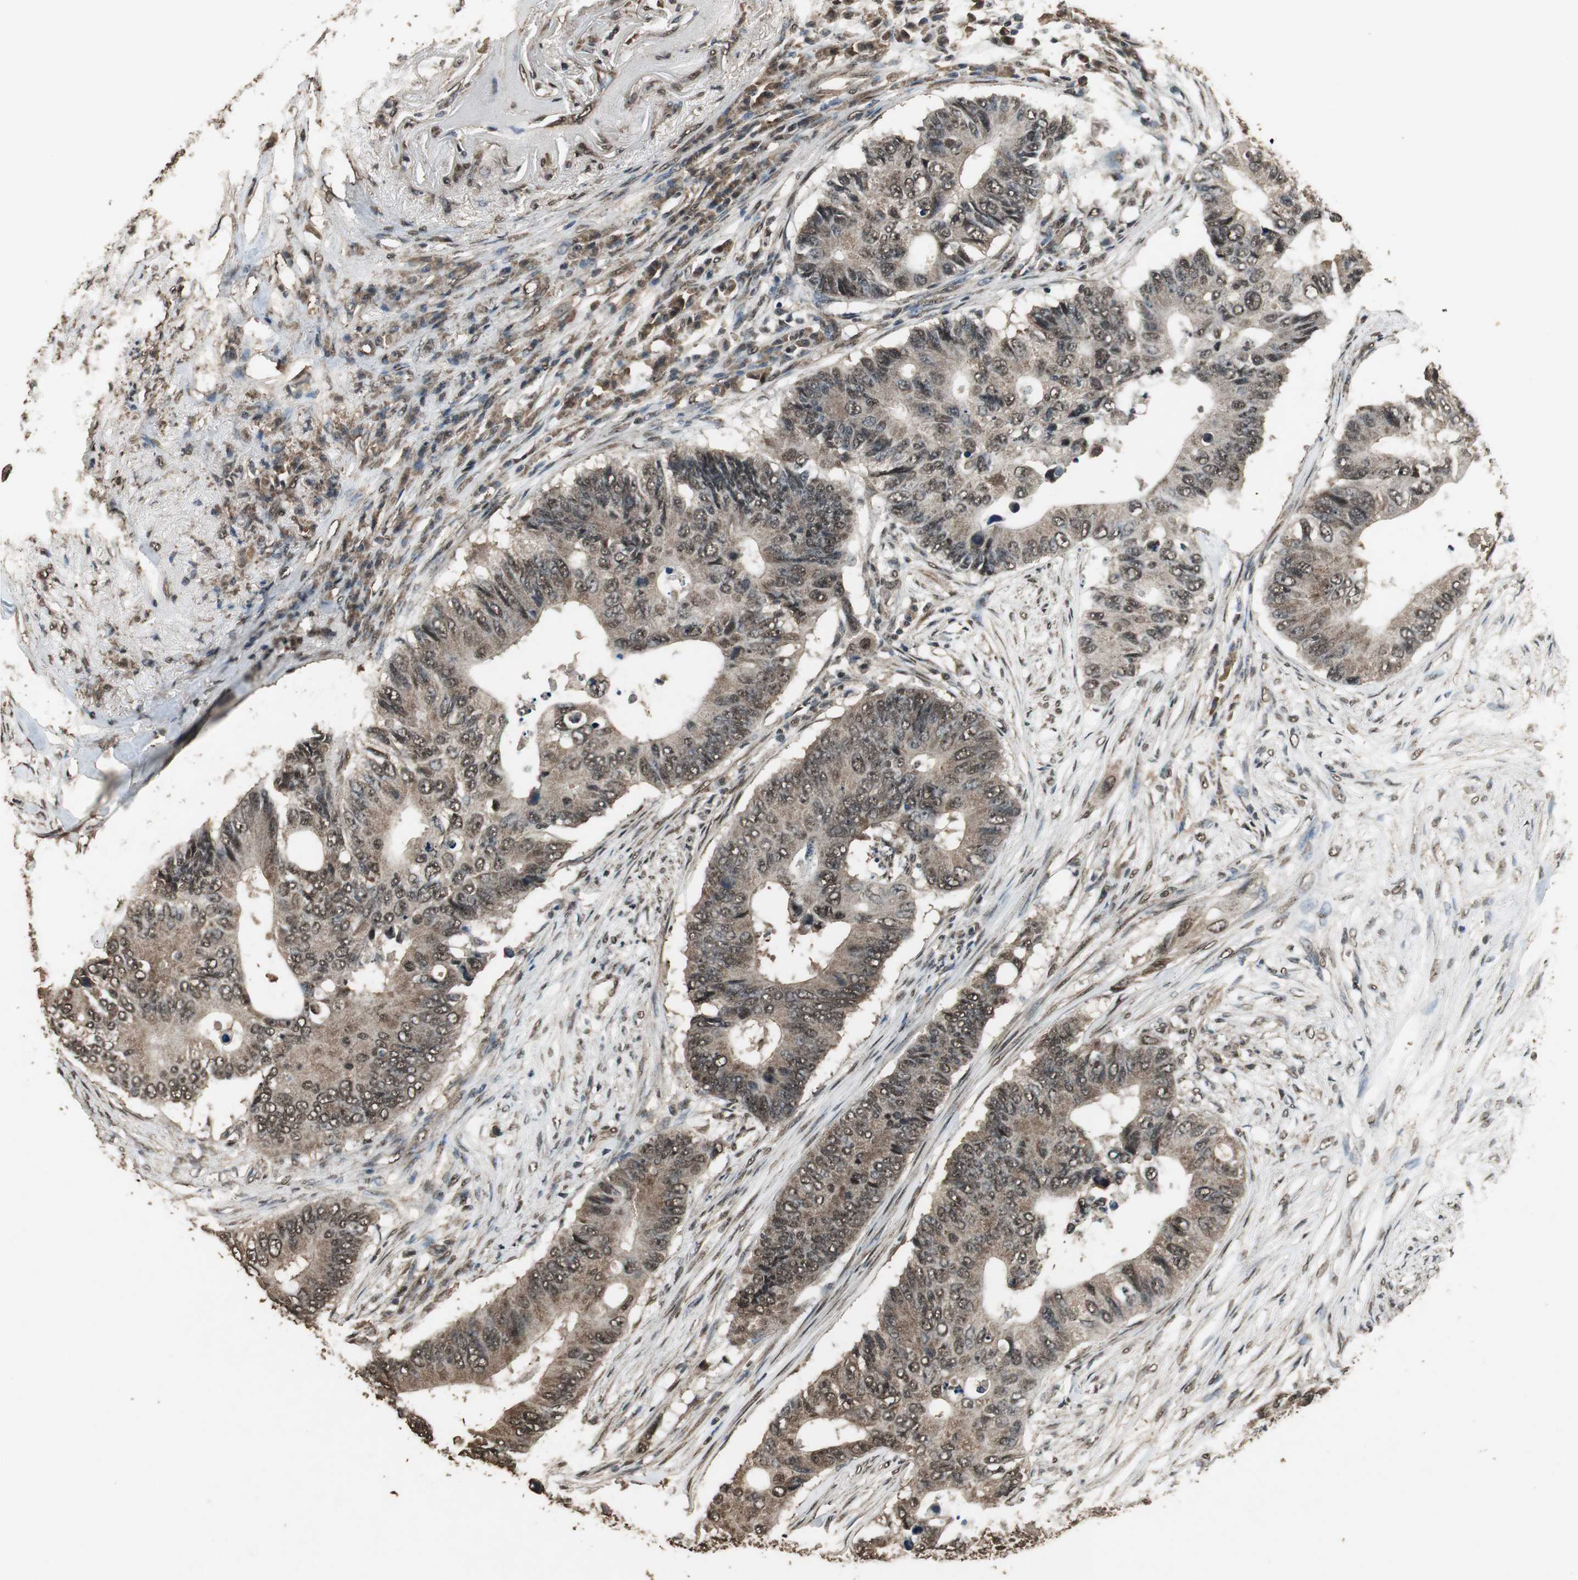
{"staining": {"intensity": "moderate", "quantity": ">75%", "location": "cytoplasmic/membranous,nuclear"}, "tissue": "colorectal cancer", "cell_type": "Tumor cells", "image_type": "cancer", "snomed": [{"axis": "morphology", "description": "Adenocarcinoma, NOS"}, {"axis": "topography", "description": "Colon"}], "caption": "Colorectal adenocarcinoma was stained to show a protein in brown. There is medium levels of moderate cytoplasmic/membranous and nuclear staining in approximately >75% of tumor cells.", "gene": "PPP1R13B", "patient": {"sex": "male", "age": 71}}